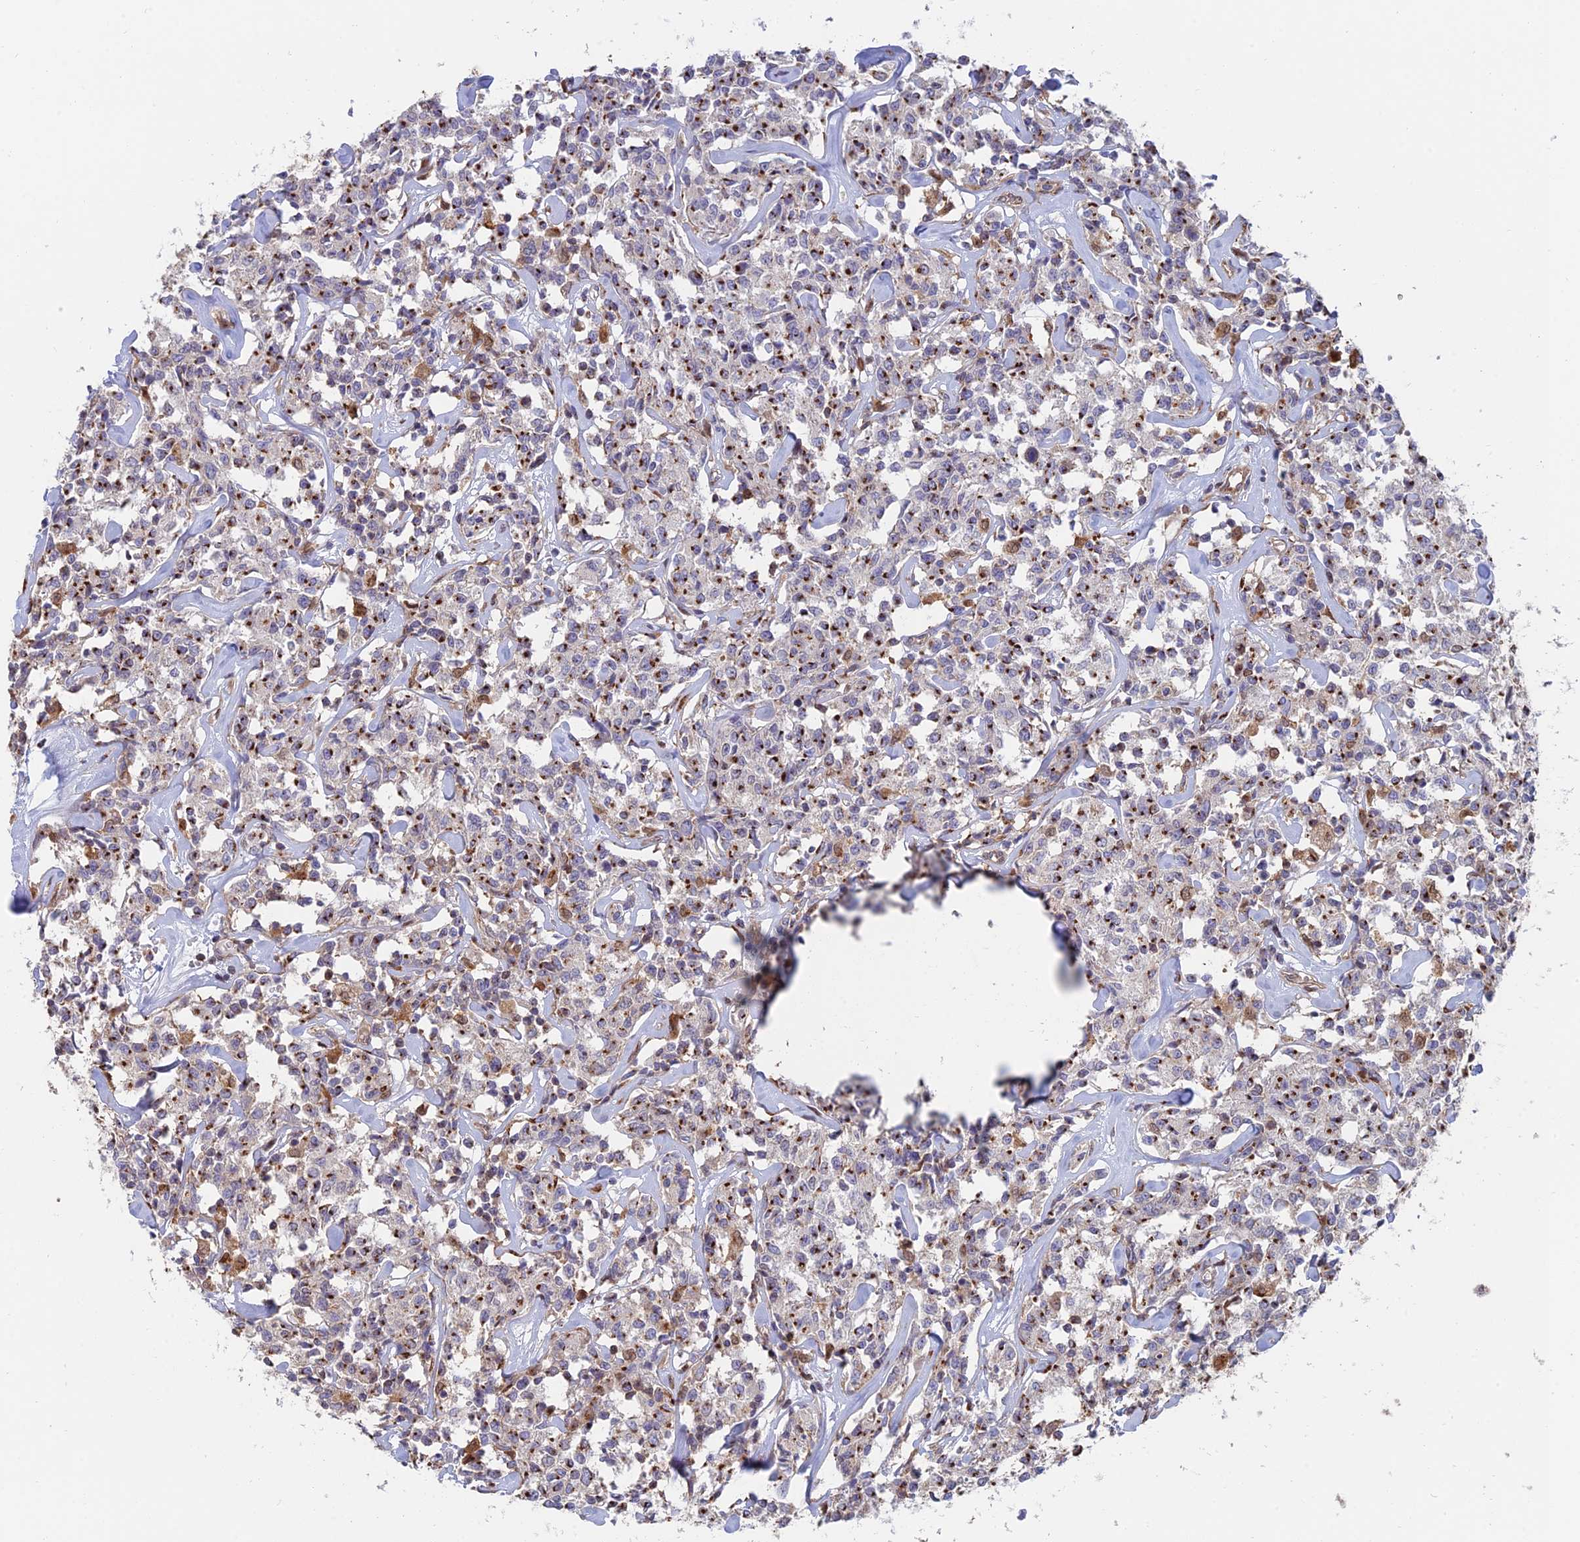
{"staining": {"intensity": "strong", "quantity": "25%-75%", "location": "cytoplasmic/membranous"}, "tissue": "lymphoma", "cell_type": "Tumor cells", "image_type": "cancer", "snomed": [{"axis": "morphology", "description": "Malignant lymphoma, non-Hodgkin's type, Low grade"}, {"axis": "topography", "description": "Small intestine"}], "caption": "Lymphoma was stained to show a protein in brown. There is high levels of strong cytoplasmic/membranous staining in approximately 25%-75% of tumor cells. Nuclei are stained in blue.", "gene": "HS2ST1", "patient": {"sex": "female", "age": 59}}